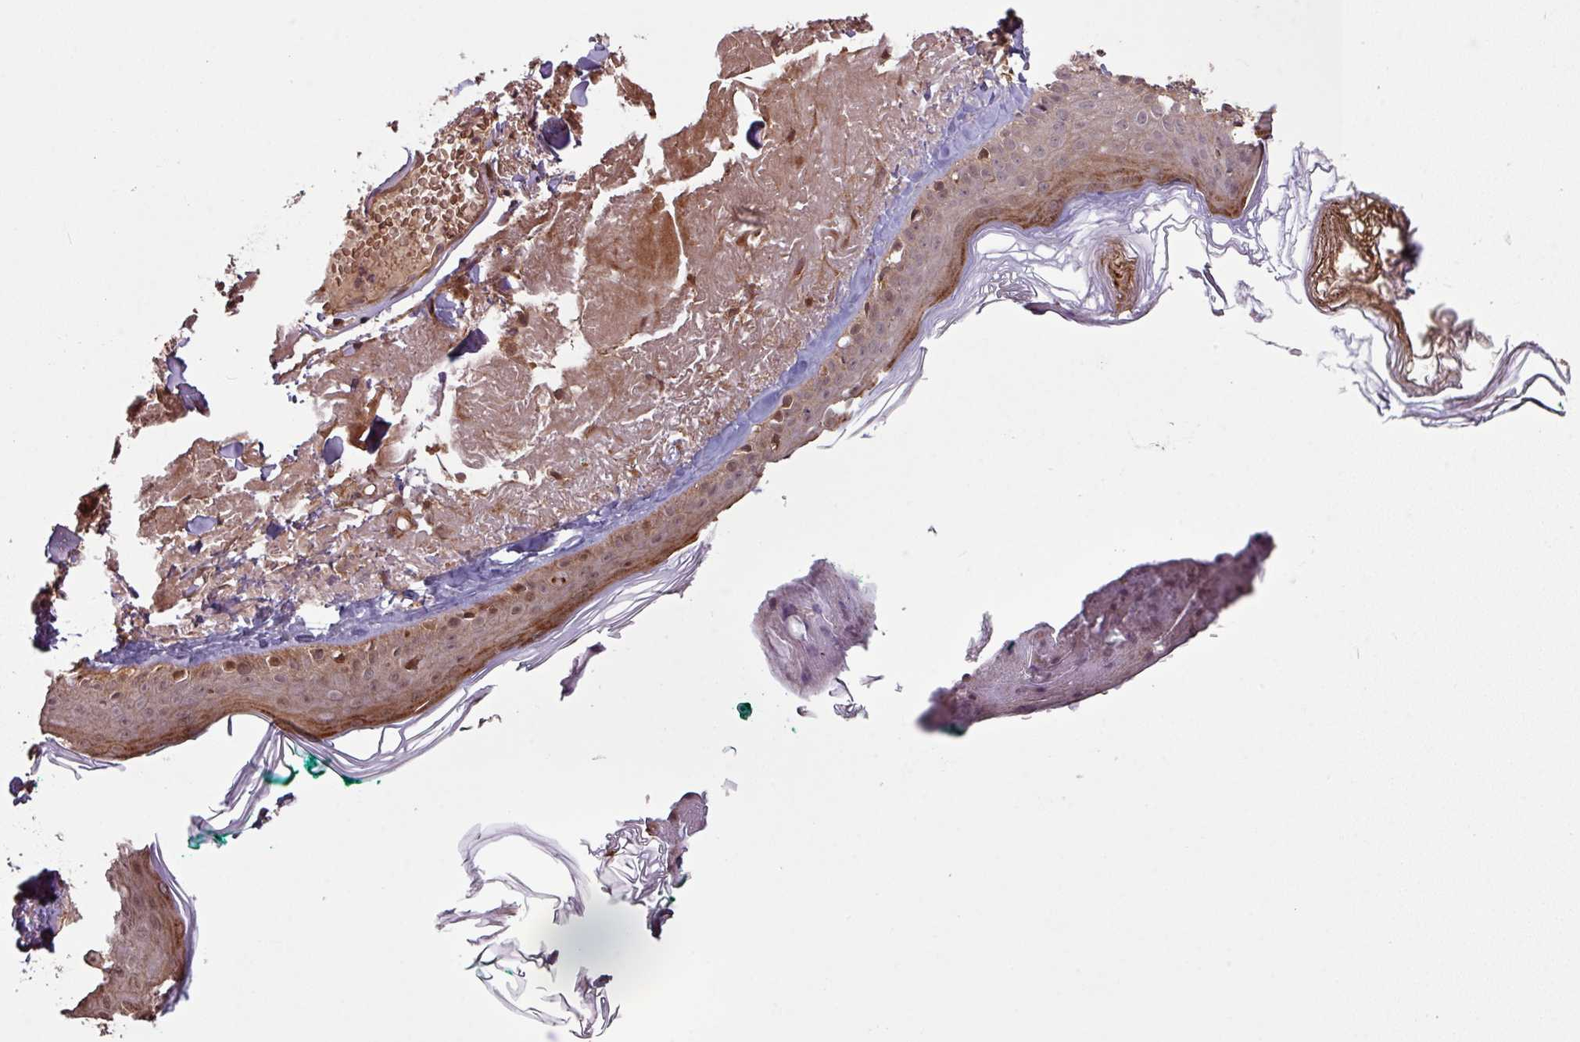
{"staining": {"intensity": "negative", "quantity": "none", "location": "none"}, "tissue": "skin", "cell_type": "Fibroblasts", "image_type": "normal", "snomed": [{"axis": "morphology", "description": "Normal tissue, NOS"}, {"axis": "morphology", "description": "Malignant melanoma, NOS"}, {"axis": "topography", "description": "Skin"}], "caption": "Fibroblasts show no significant positivity in unremarkable skin. Brightfield microscopy of immunohistochemistry stained with DAB (3,3'-diaminobenzidine) (brown) and hematoxylin (blue), captured at high magnification.", "gene": "NHSL2", "patient": {"sex": "male", "age": 80}}